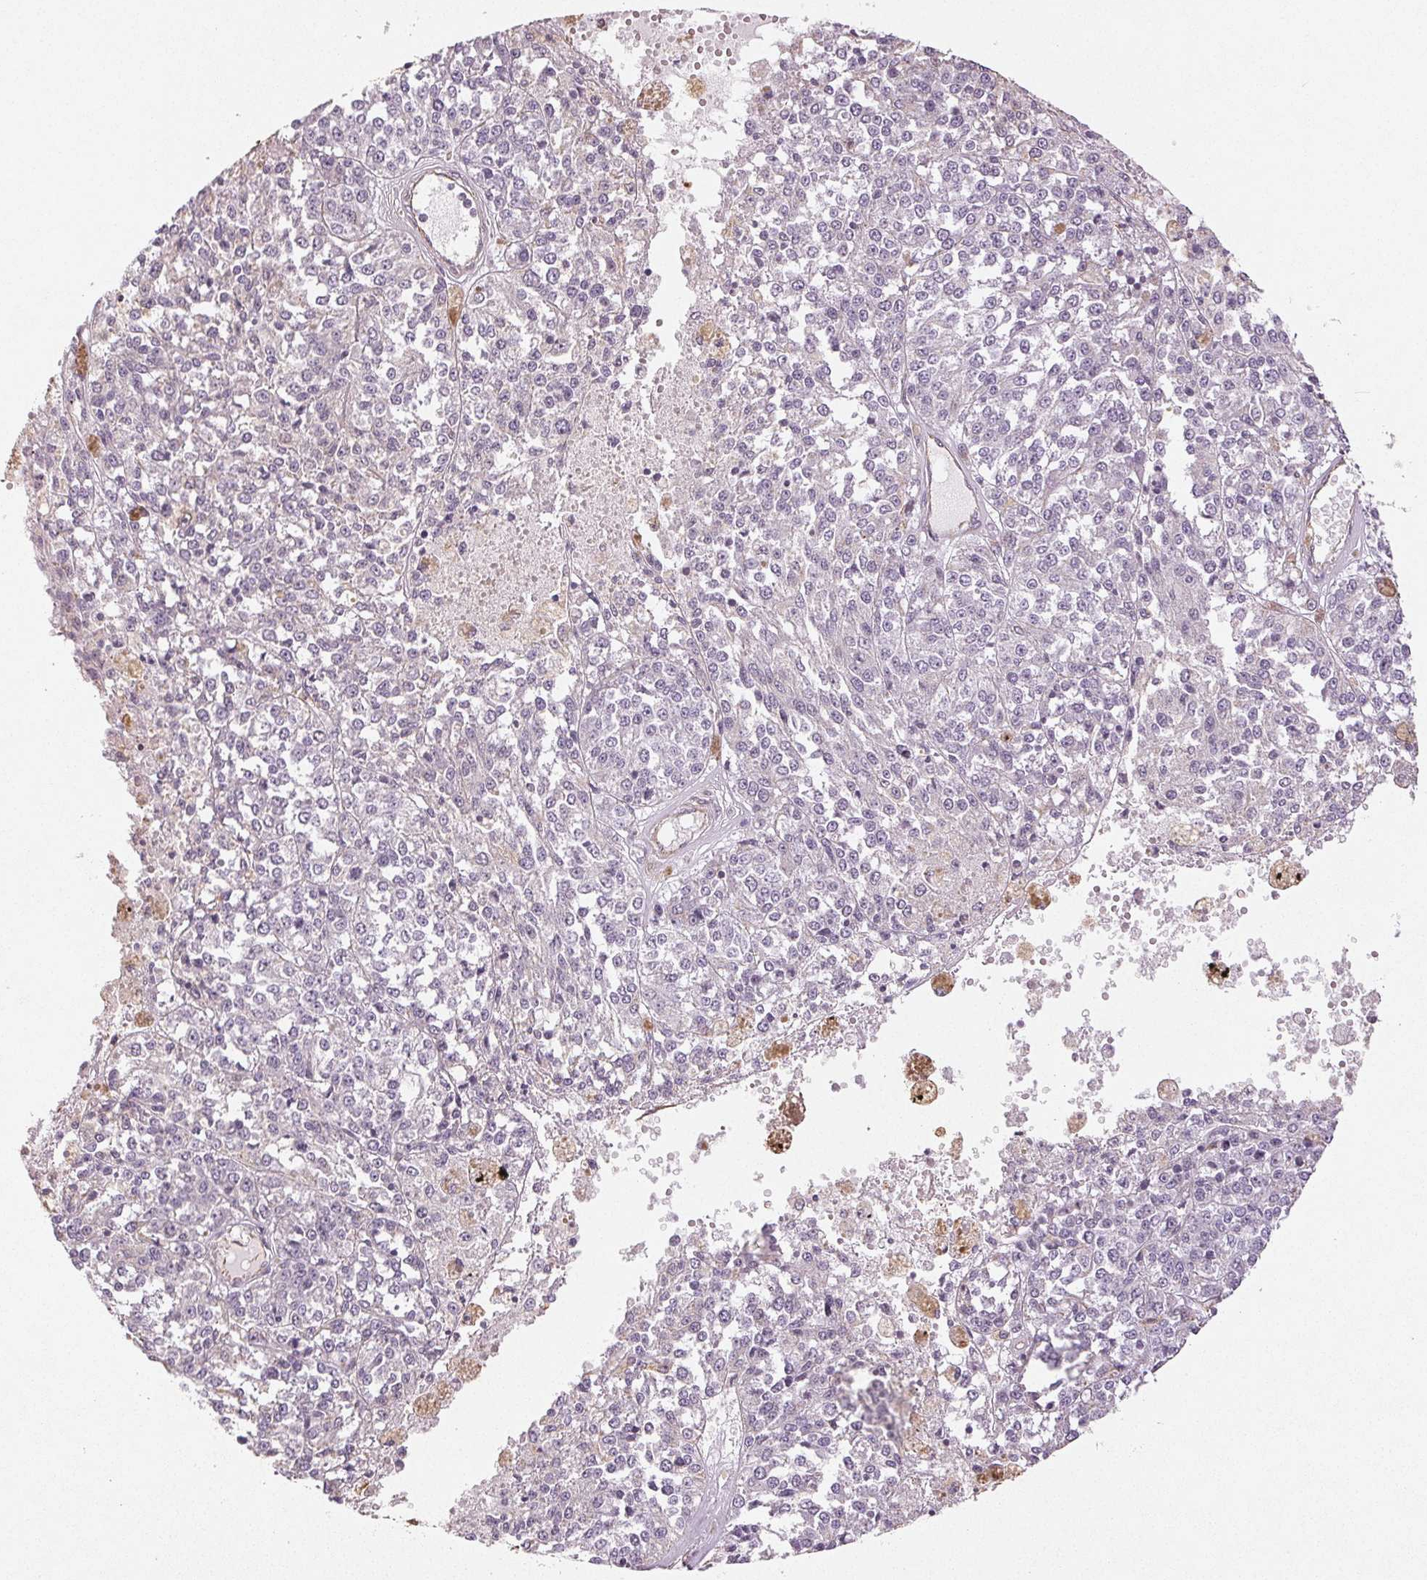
{"staining": {"intensity": "negative", "quantity": "none", "location": "none"}, "tissue": "melanoma", "cell_type": "Tumor cells", "image_type": "cancer", "snomed": [{"axis": "morphology", "description": "Malignant melanoma, Metastatic site"}, {"axis": "topography", "description": "Lymph node"}], "caption": "Protein analysis of melanoma demonstrates no significant expression in tumor cells.", "gene": "COL7A1", "patient": {"sex": "female", "age": 64}}